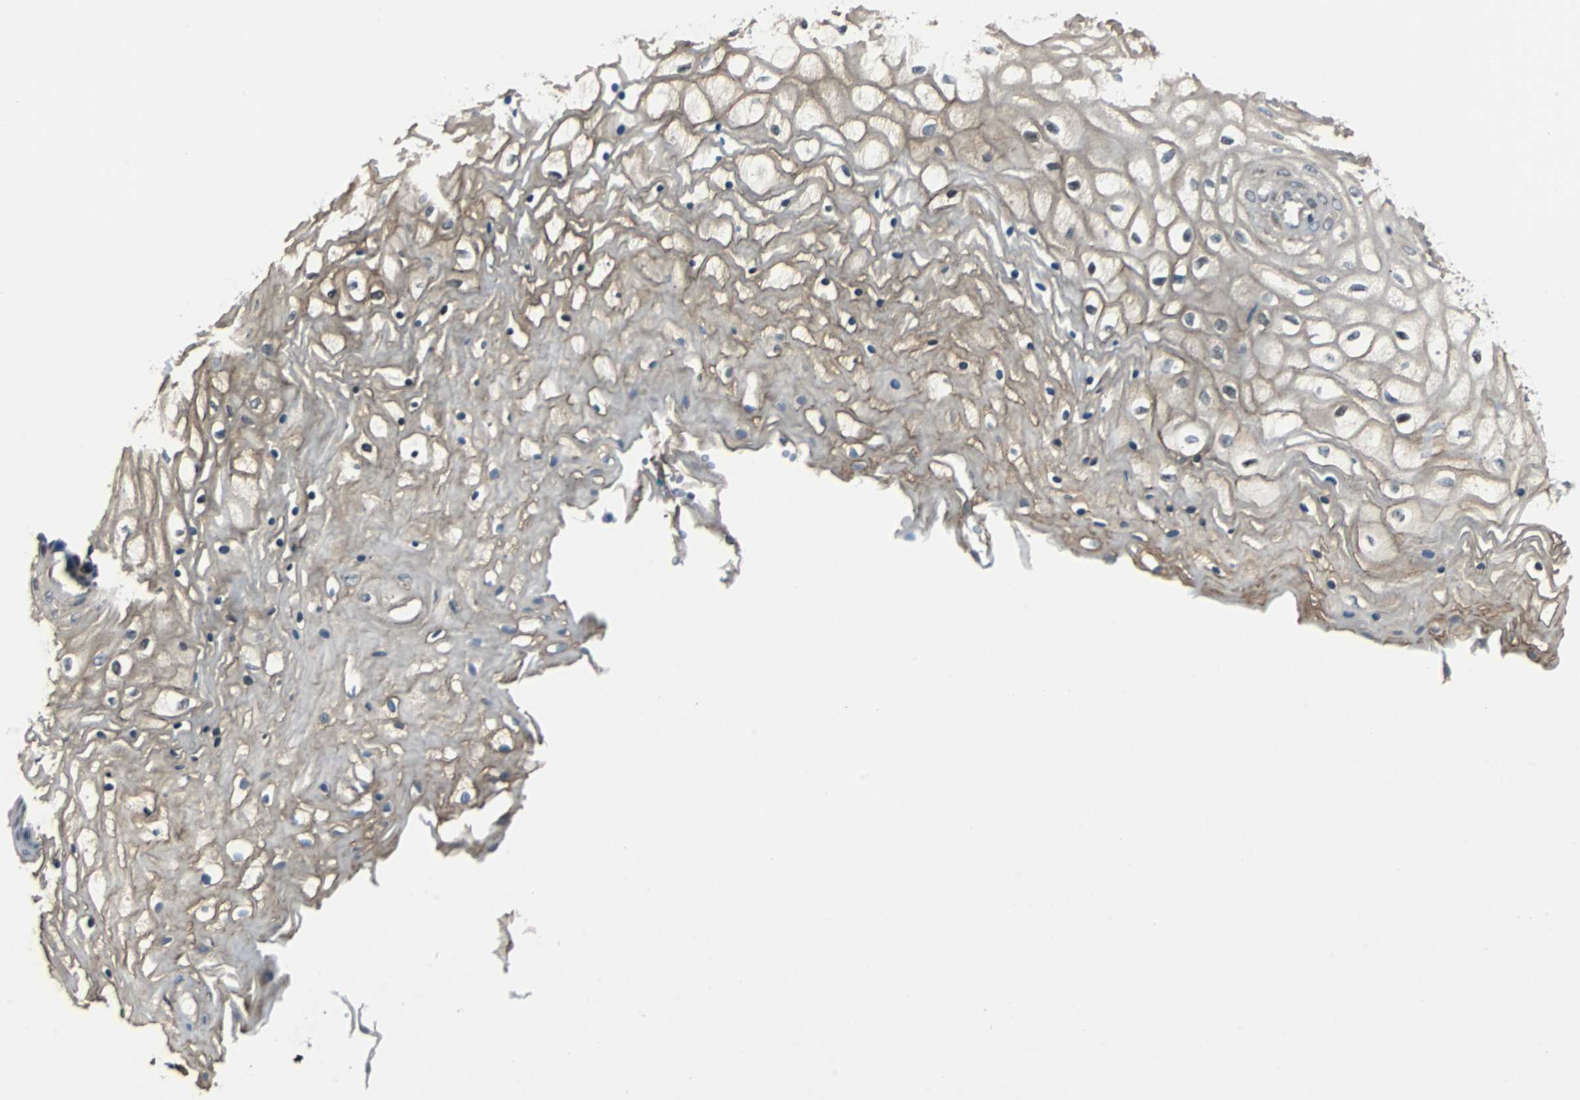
{"staining": {"intensity": "weak", "quantity": ">75%", "location": "cytoplasmic/membranous"}, "tissue": "vagina", "cell_type": "Squamous epithelial cells", "image_type": "normal", "snomed": [{"axis": "morphology", "description": "Normal tissue, NOS"}, {"axis": "topography", "description": "Vagina"}], "caption": "A photomicrograph of human vagina stained for a protein shows weak cytoplasmic/membranous brown staining in squamous epithelial cells. Ihc stains the protein of interest in brown and the nuclei are stained blue.", "gene": "CHP1", "patient": {"sex": "female", "age": 34}}